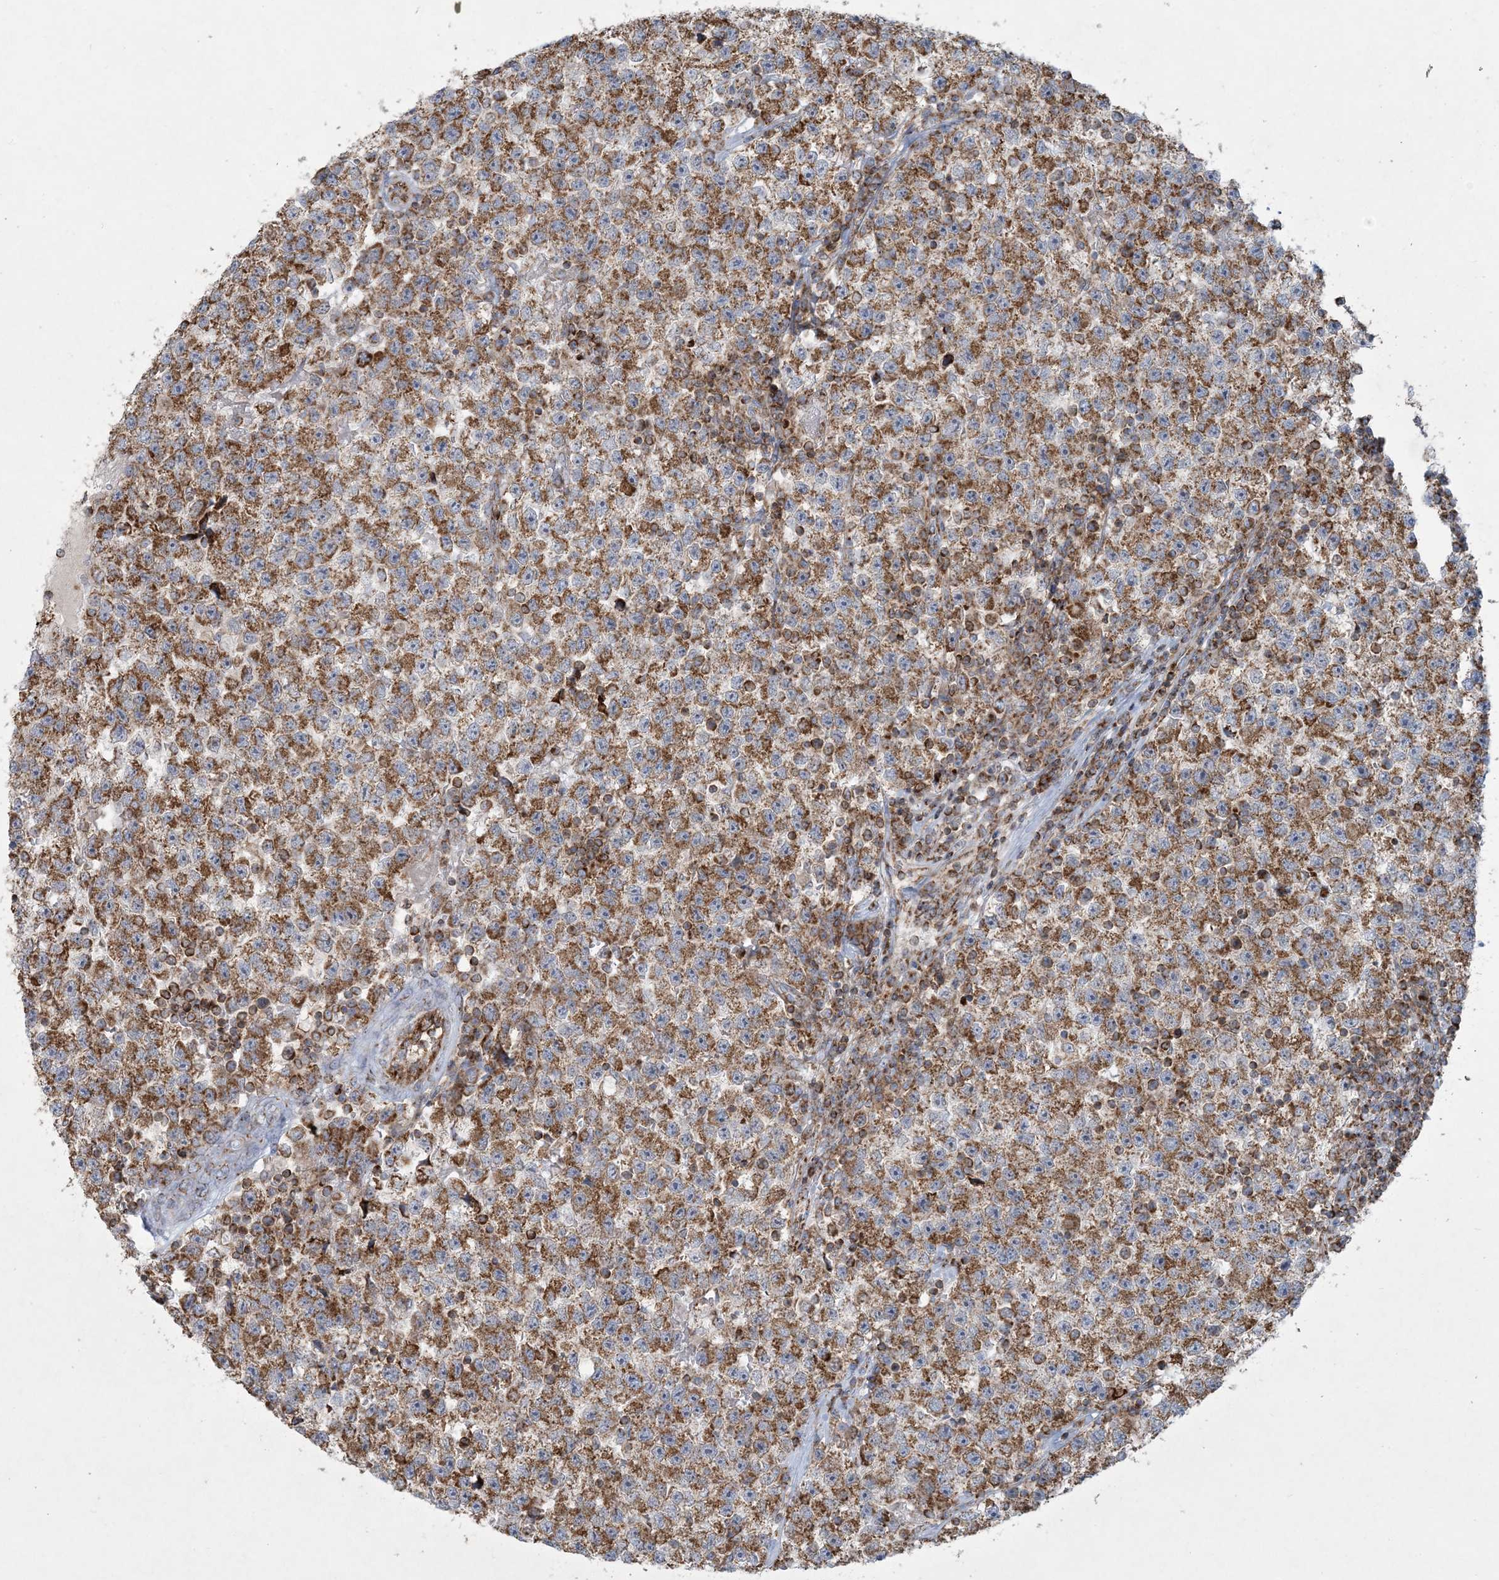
{"staining": {"intensity": "moderate", "quantity": ">75%", "location": "cytoplasmic/membranous"}, "tissue": "testis cancer", "cell_type": "Tumor cells", "image_type": "cancer", "snomed": [{"axis": "morphology", "description": "Seminoma, NOS"}, {"axis": "topography", "description": "Testis"}], "caption": "Human testis cancer stained with a brown dye reveals moderate cytoplasmic/membranous positive expression in approximately >75% of tumor cells.", "gene": "BEND4", "patient": {"sex": "male", "age": 22}}